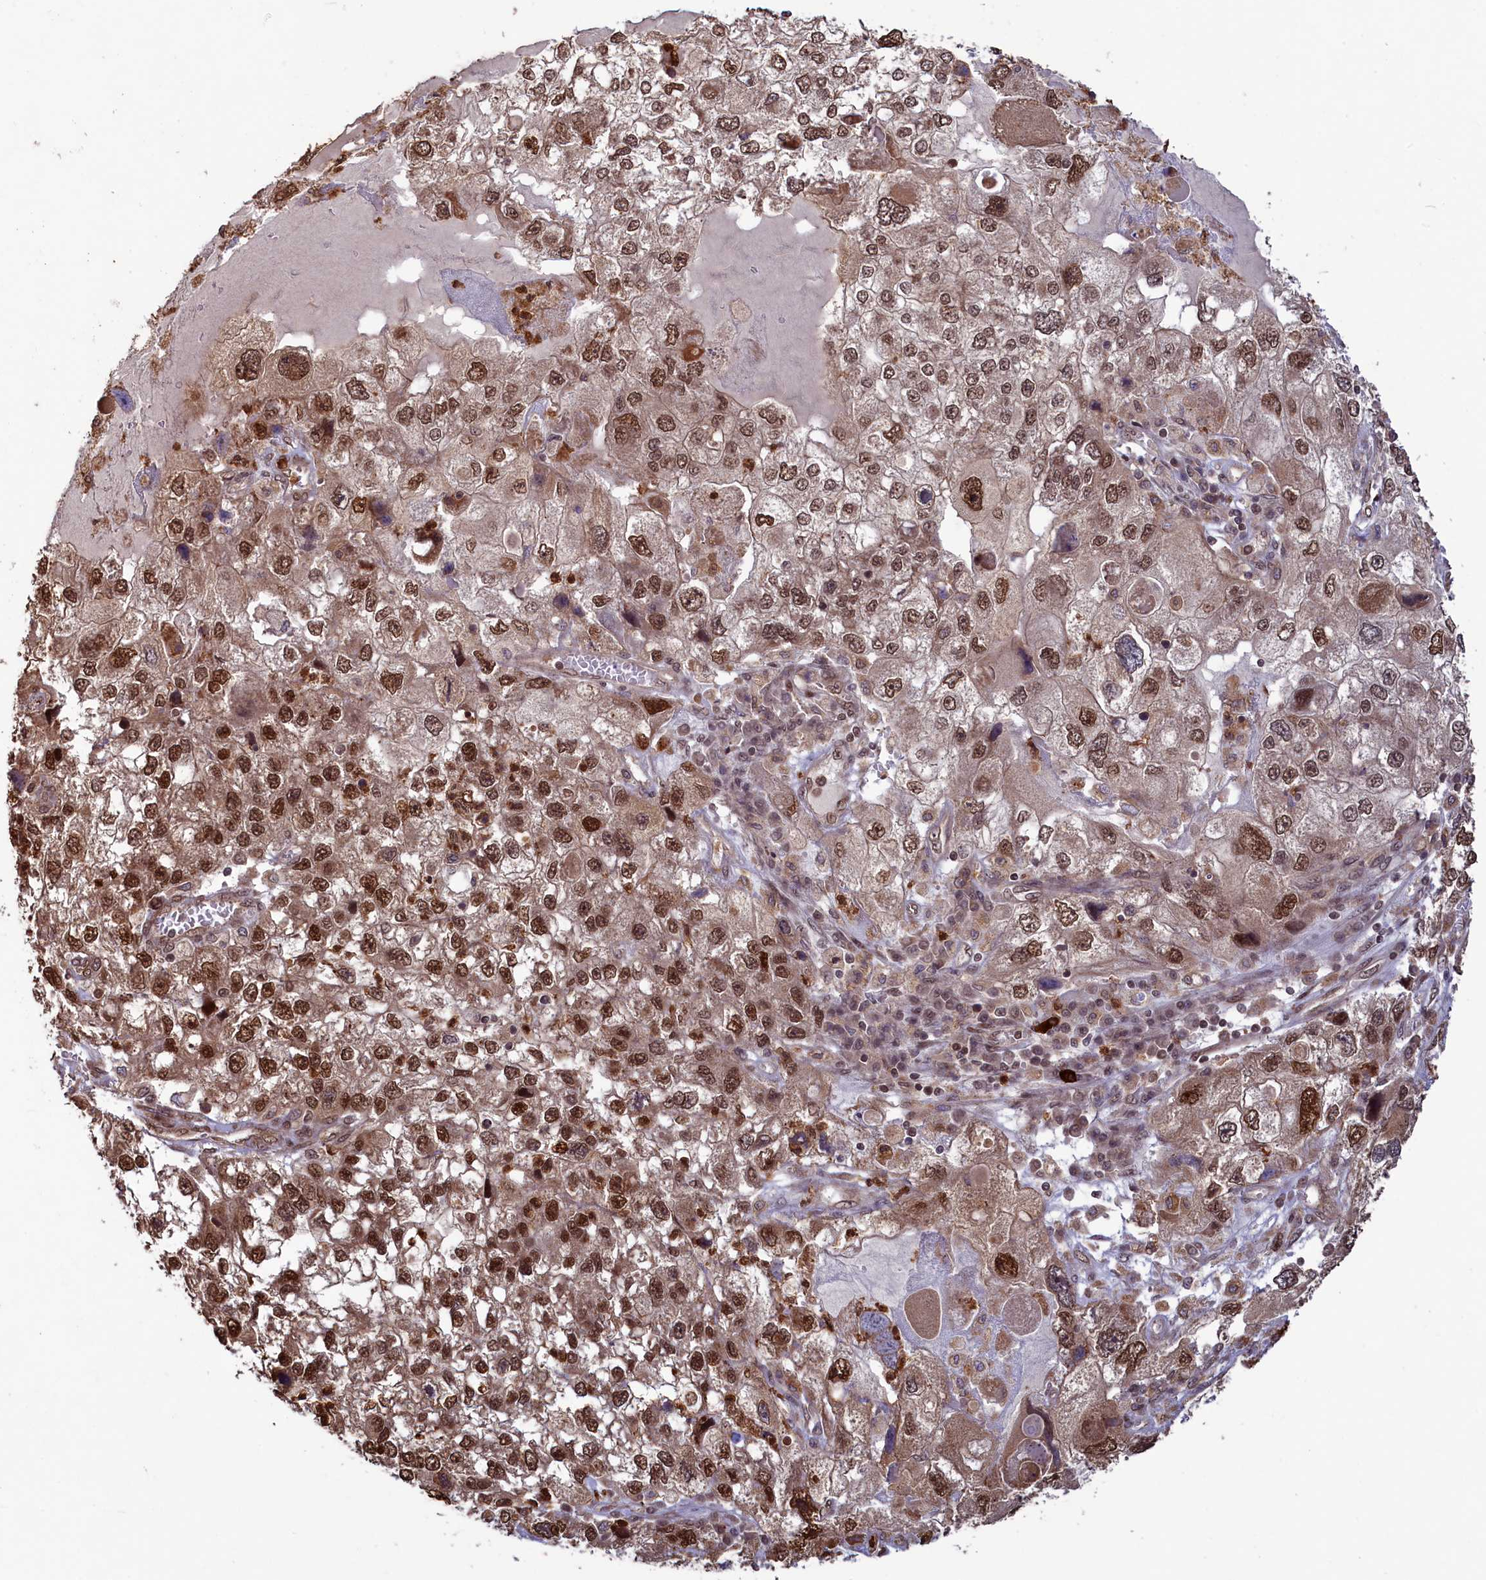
{"staining": {"intensity": "moderate", "quantity": ">75%", "location": "nuclear"}, "tissue": "endometrial cancer", "cell_type": "Tumor cells", "image_type": "cancer", "snomed": [{"axis": "morphology", "description": "Adenocarcinoma, NOS"}, {"axis": "topography", "description": "Endometrium"}], "caption": "This is an image of immunohistochemistry staining of endometrial cancer (adenocarcinoma), which shows moderate expression in the nuclear of tumor cells.", "gene": "NAE1", "patient": {"sex": "female", "age": 49}}